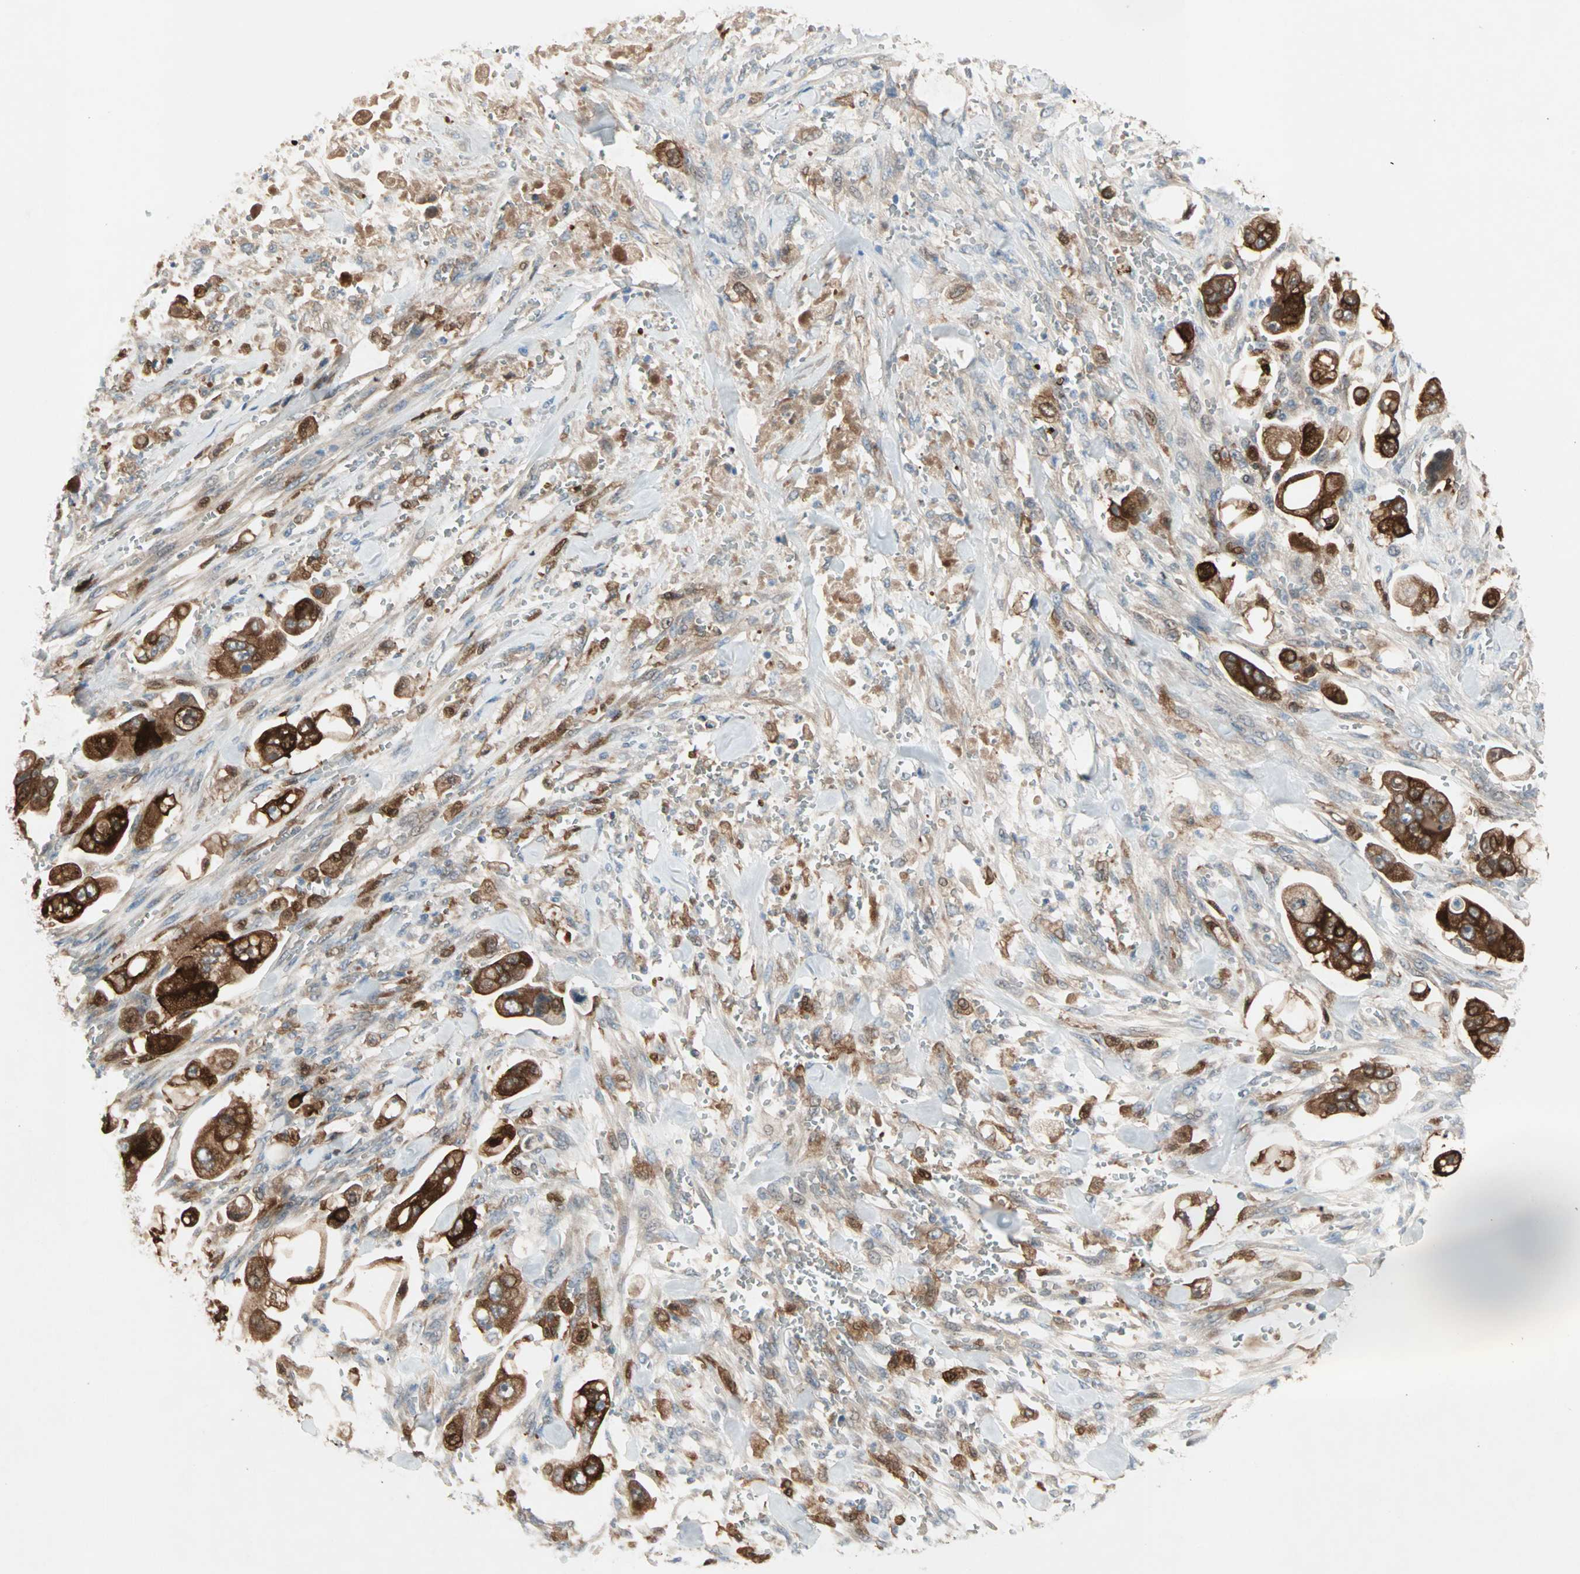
{"staining": {"intensity": "strong", "quantity": ">75%", "location": "cytoplasmic/membranous"}, "tissue": "stomach cancer", "cell_type": "Tumor cells", "image_type": "cancer", "snomed": [{"axis": "morphology", "description": "Adenocarcinoma, NOS"}, {"axis": "topography", "description": "Stomach"}], "caption": "Protein expression analysis of human stomach cancer reveals strong cytoplasmic/membranous expression in about >75% of tumor cells.", "gene": "RTL6", "patient": {"sex": "male", "age": 62}}